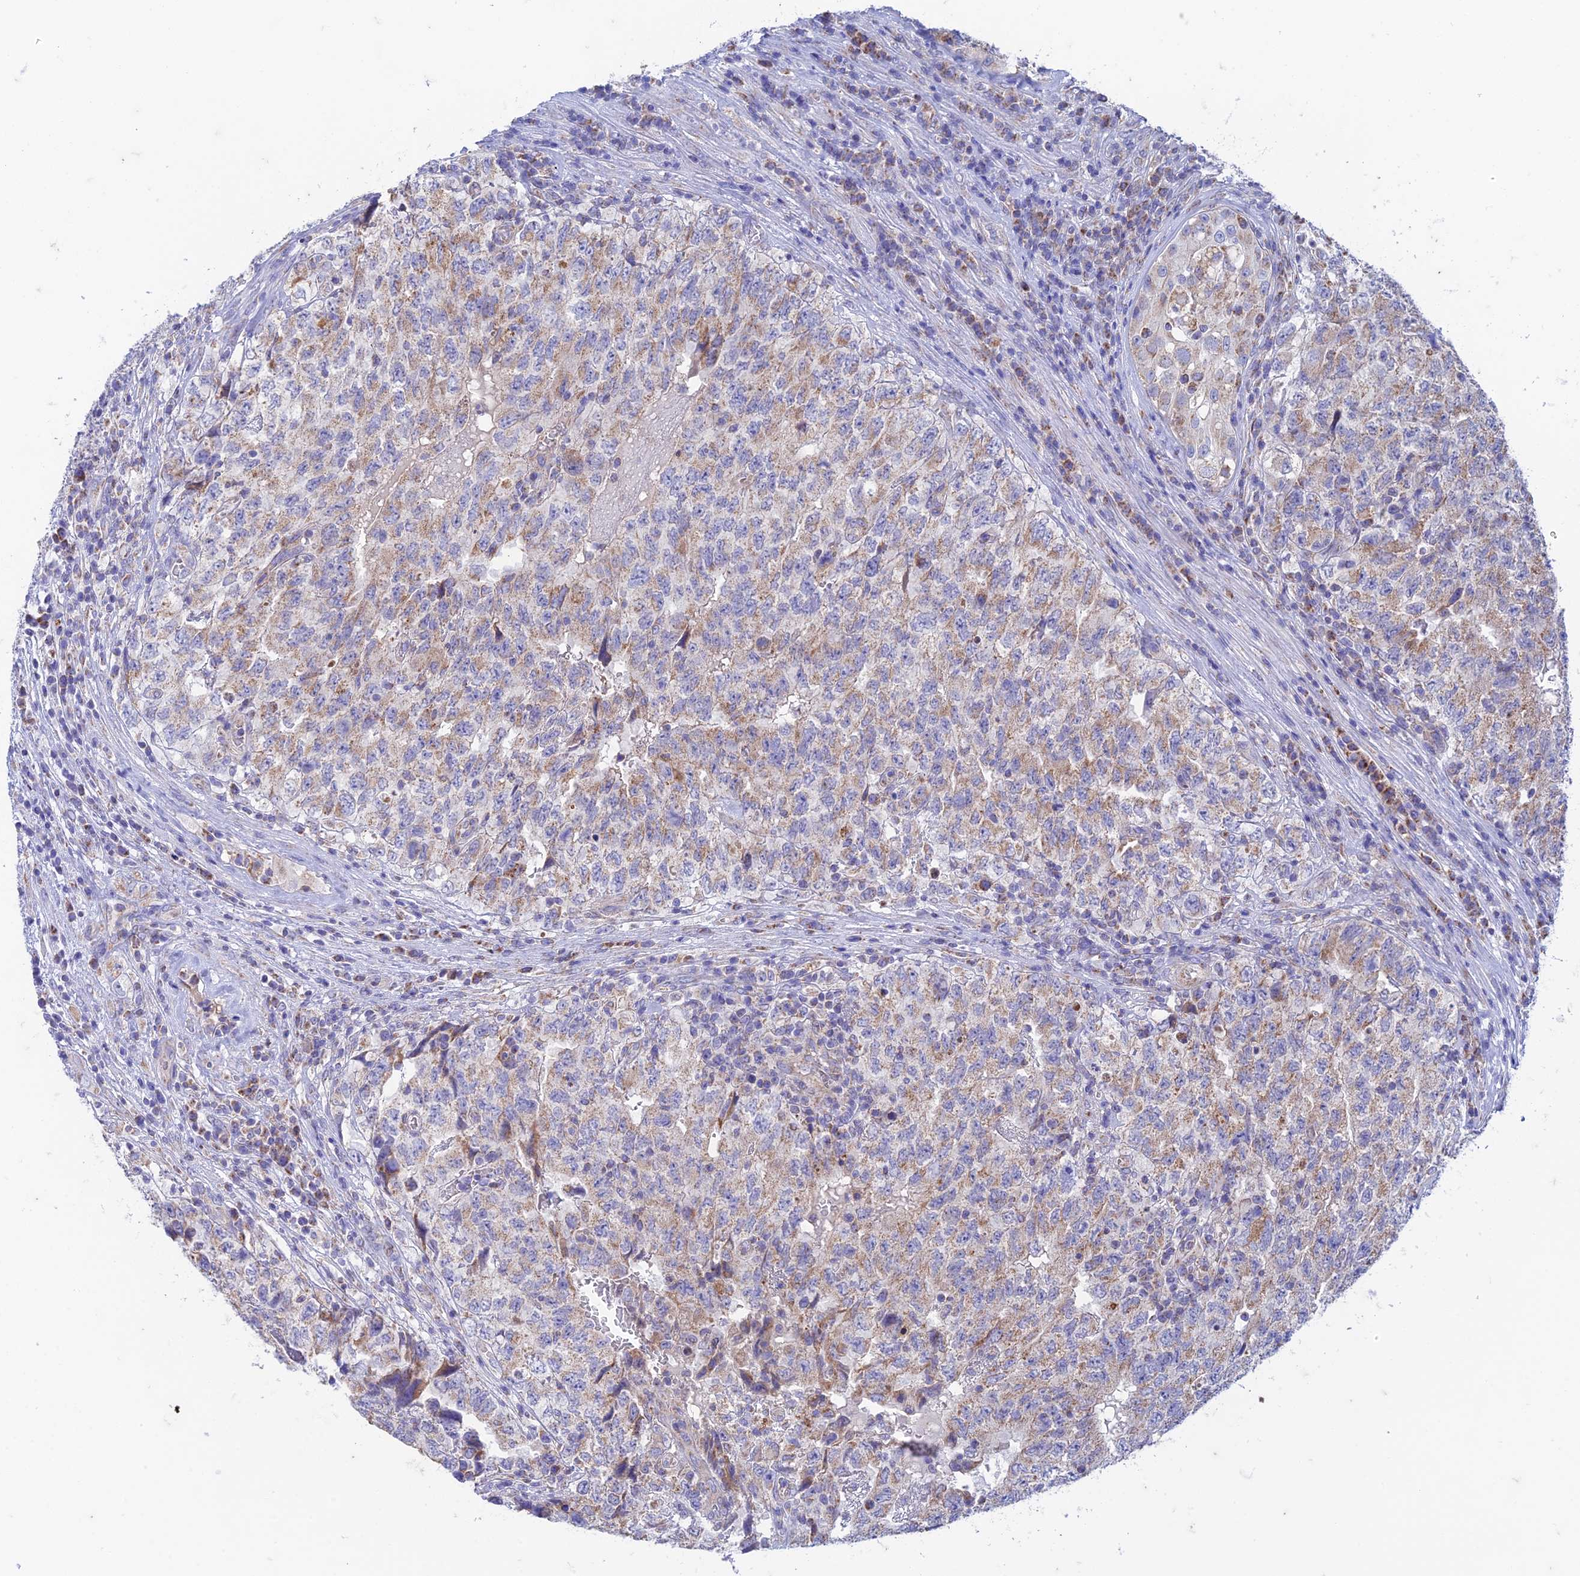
{"staining": {"intensity": "weak", "quantity": "25%-75%", "location": "cytoplasmic/membranous"}, "tissue": "testis cancer", "cell_type": "Tumor cells", "image_type": "cancer", "snomed": [{"axis": "morphology", "description": "Carcinoma, Embryonal, NOS"}, {"axis": "topography", "description": "Testis"}], "caption": "An image showing weak cytoplasmic/membranous expression in about 25%-75% of tumor cells in testis cancer (embryonal carcinoma), as visualized by brown immunohistochemical staining.", "gene": "ZNF181", "patient": {"sex": "male", "age": 34}}